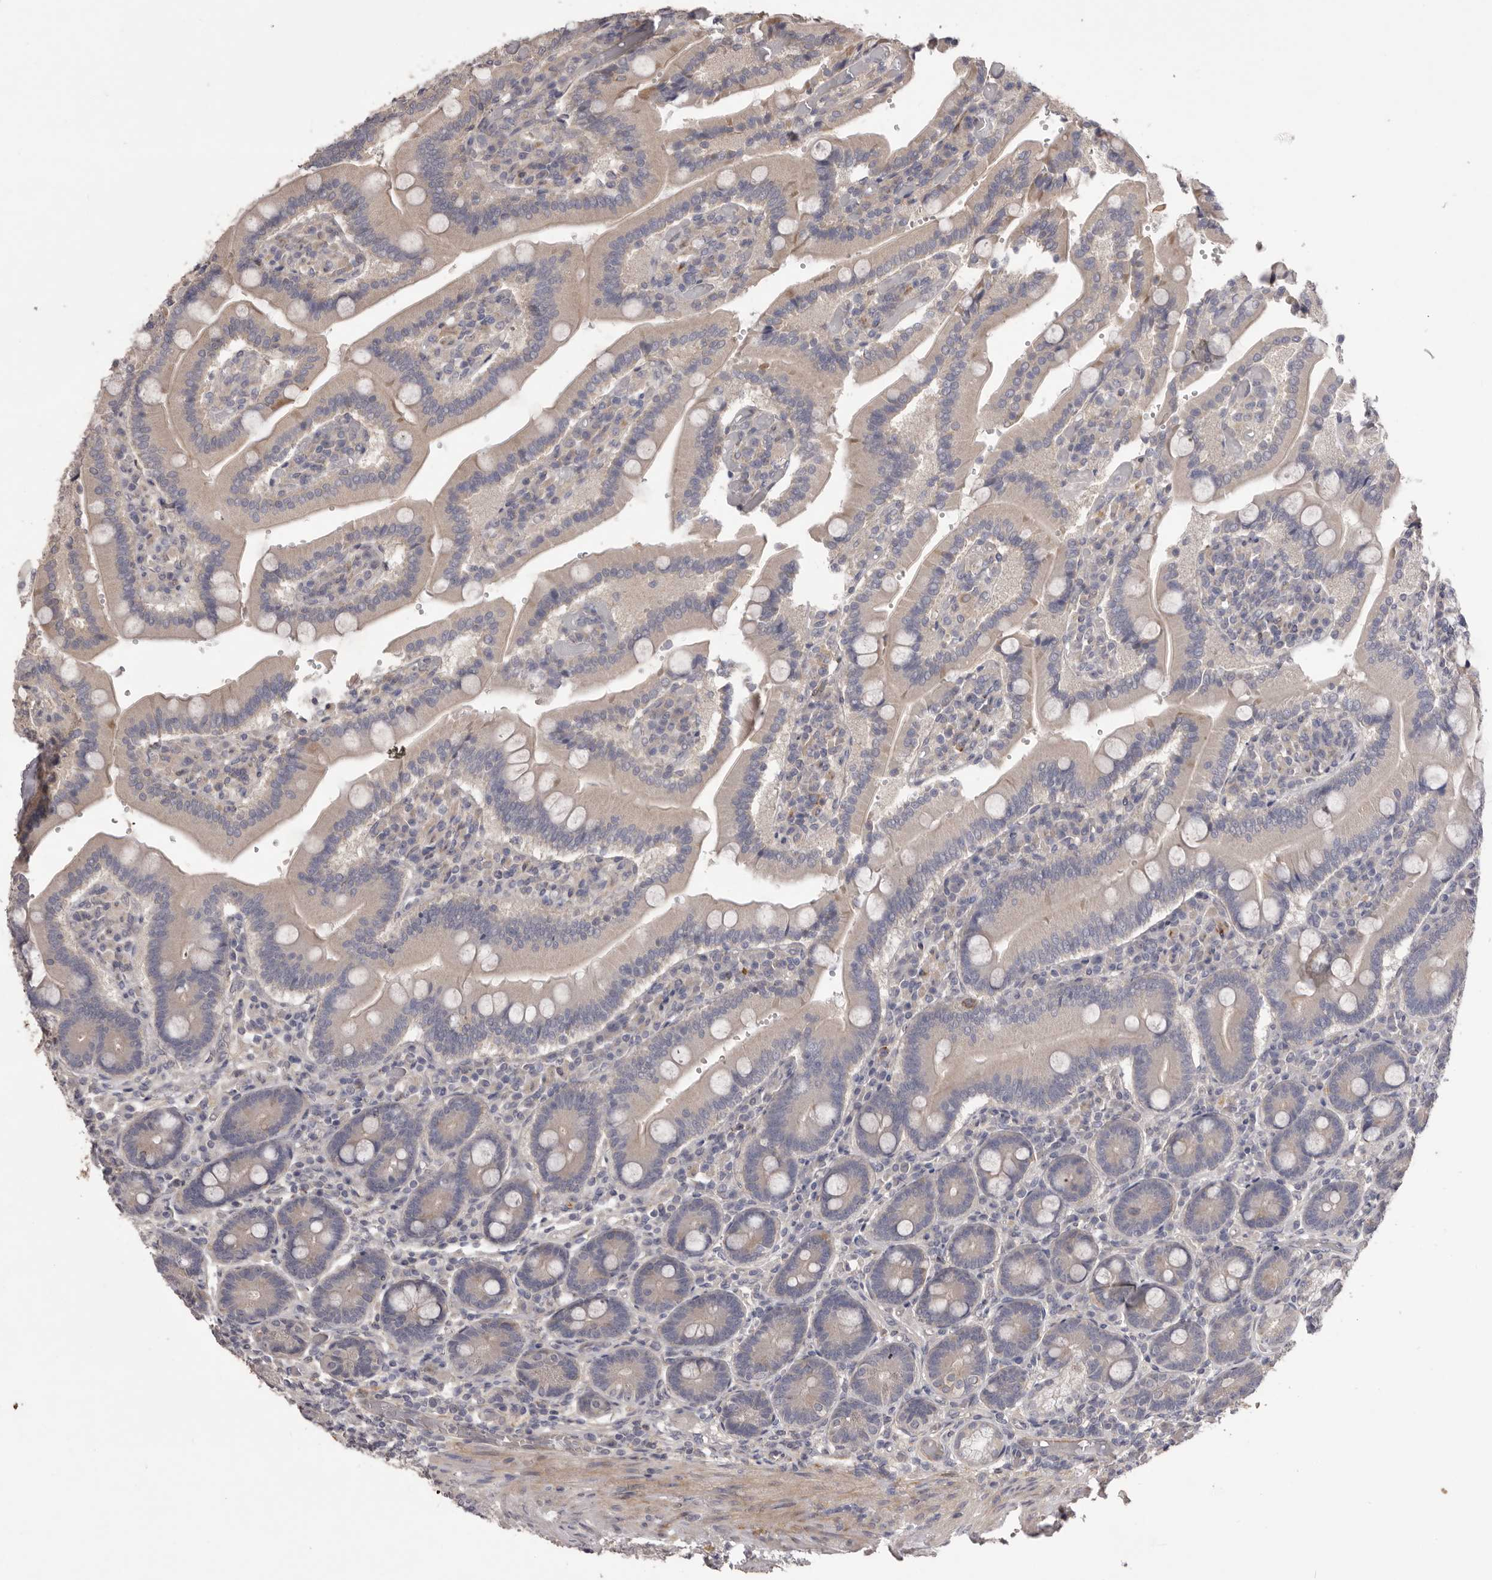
{"staining": {"intensity": "weak", "quantity": "25%-75%", "location": "cytoplasmic/membranous"}, "tissue": "duodenum", "cell_type": "Glandular cells", "image_type": "normal", "snomed": [{"axis": "morphology", "description": "Normal tissue, NOS"}, {"axis": "topography", "description": "Duodenum"}], "caption": "Immunohistochemistry (IHC) staining of benign duodenum, which displays low levels of weak cytoplasmic/membranous staining in about 25%-75% of glandular cells indicating weak cytoplasmic/membranous protein expression. The staining was performed using DAB (3,3'-diaminobenzidine) (brown) for protein detection and nuclei were counterstained in hematoxylin (blue).", "gene": "PNRC1", "patient": {"sex": "female", "age": 62}}